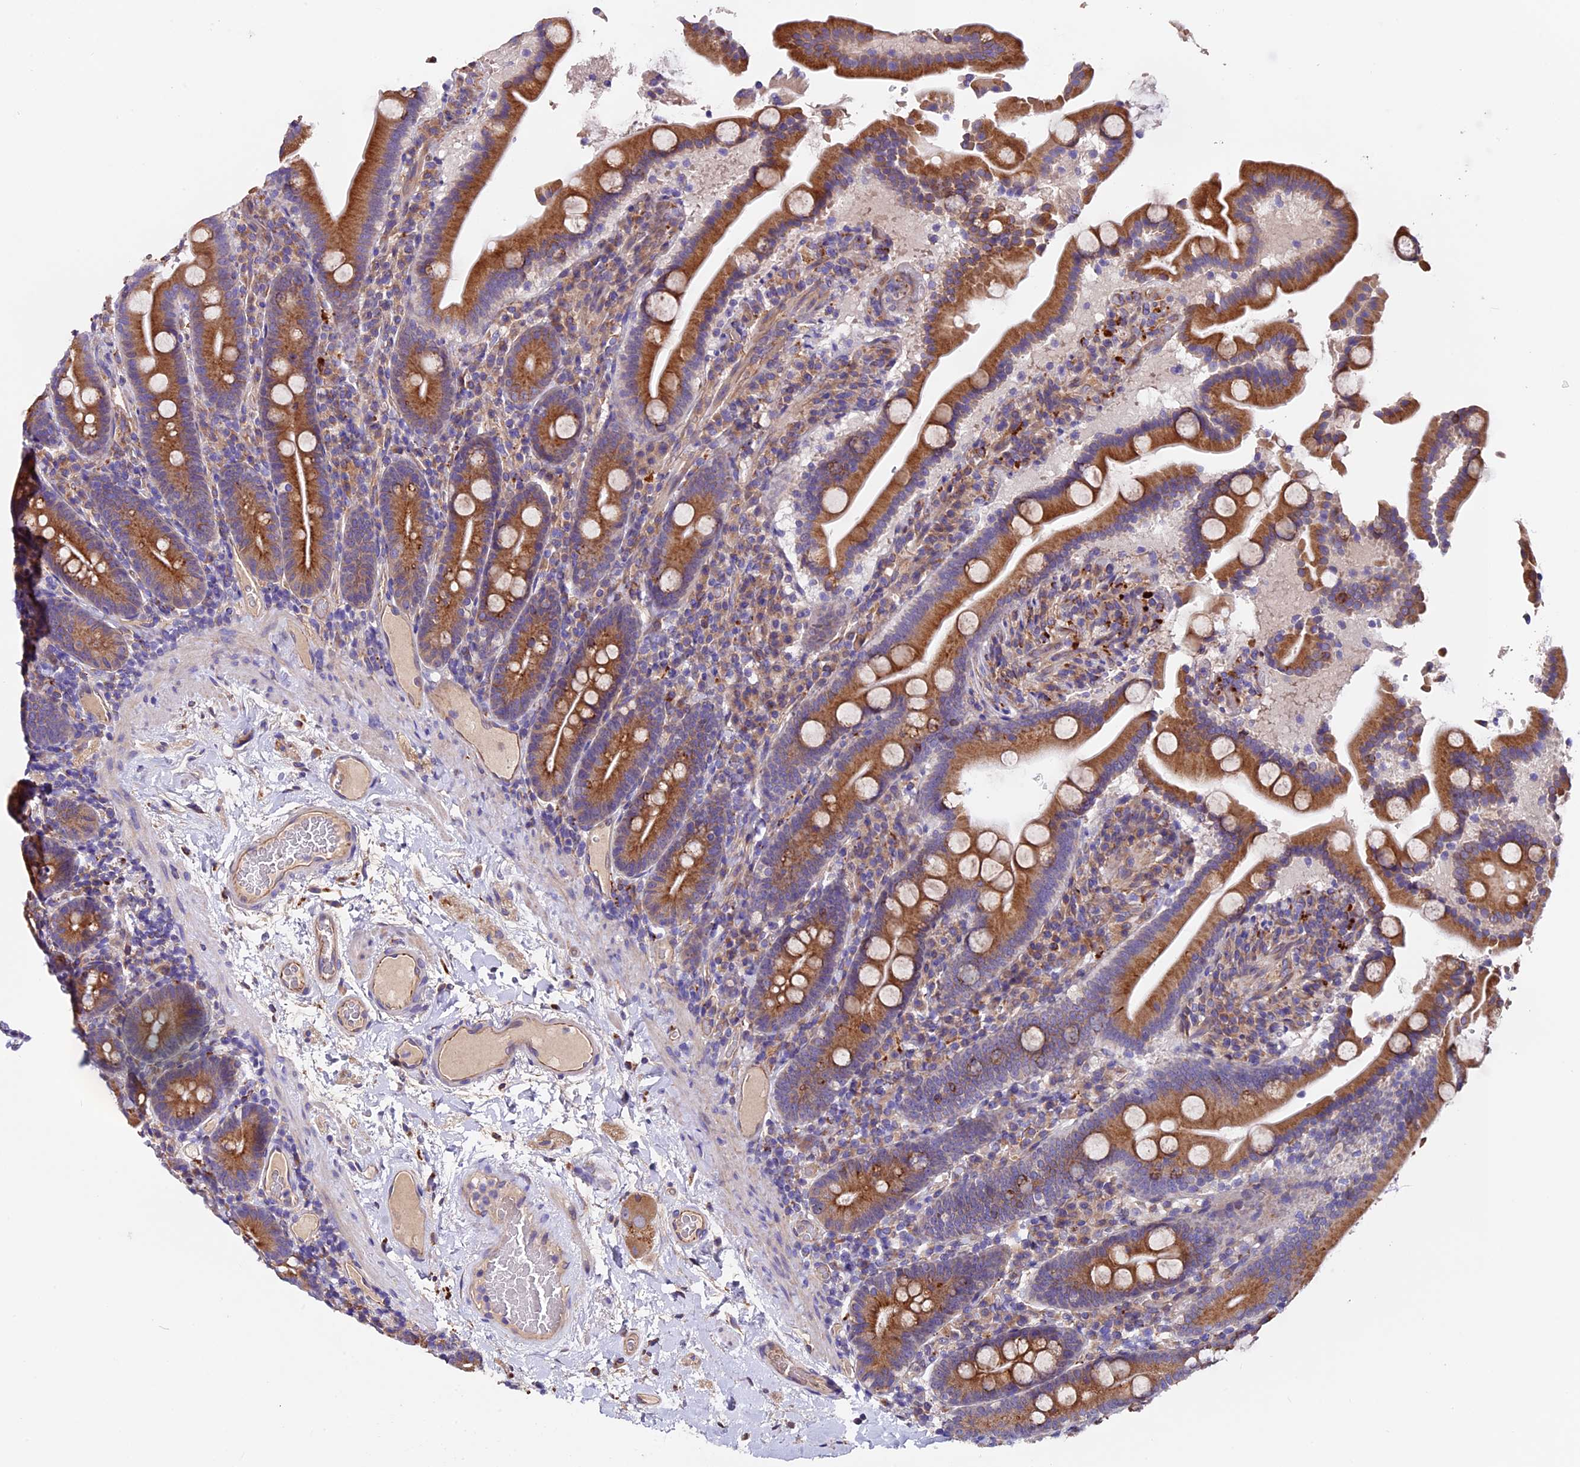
{"staining": {"intensity": "strong", "quantity": ">75%", "location": "cytoplasmic/membranous"}, "tissue": "duodenum", "cell_type": "Glandular cells", "image_type": "normal", "snomed": [{"axis": "morphology", "description": "Normal tissue, NOS"}, {"axis": "topography", "description": "Duodenum"}], "caption": "Immunohistochemical staining of benign human duodenum exhibits strong cytoplasmic/membranous protein staining in about >75% of glandular cells.", "gene": "CLN5", "patient": {"sex": "male", "age": 55}}